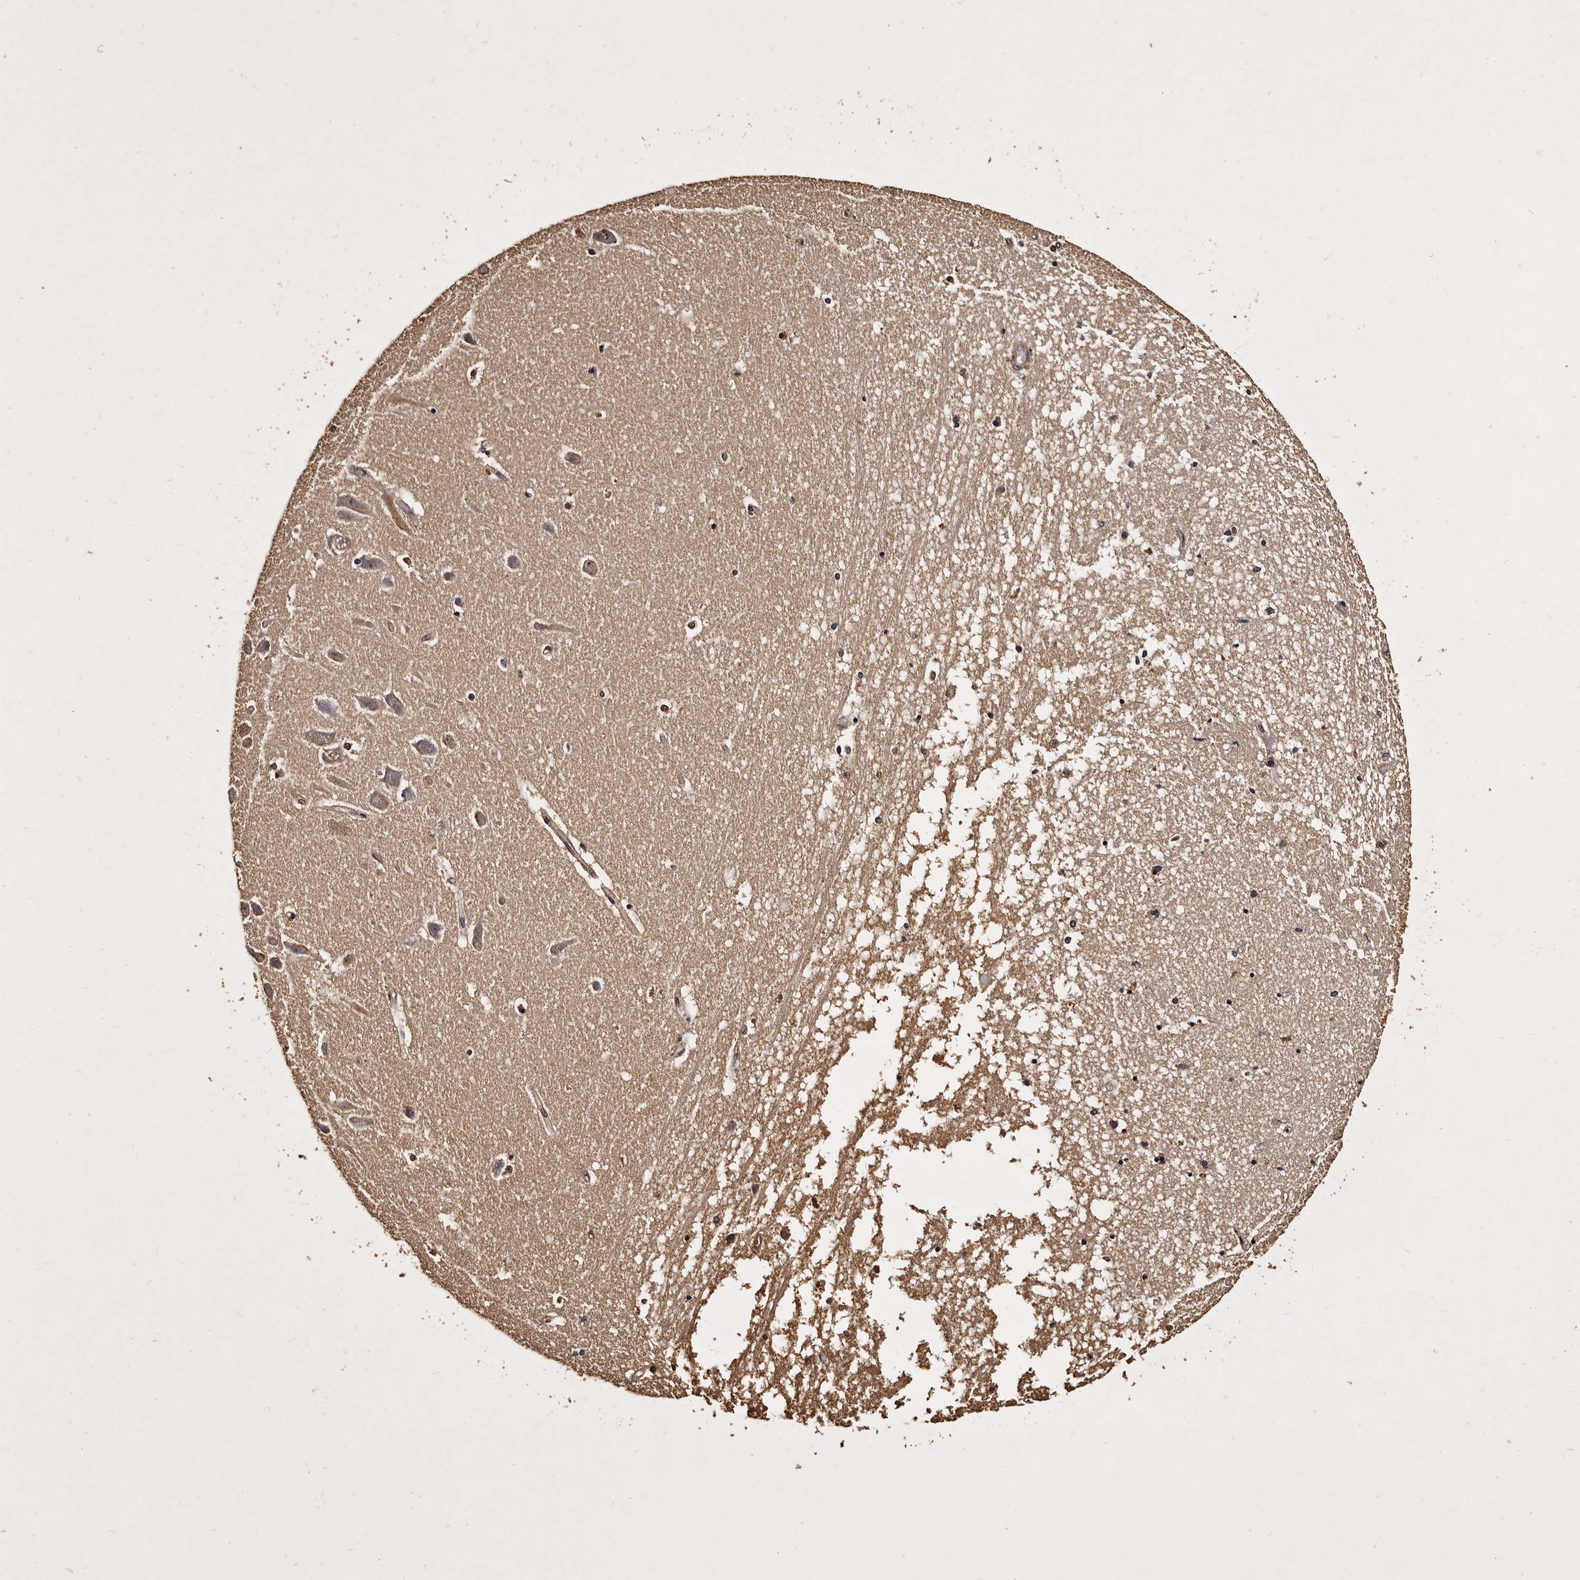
{"staining": {"intensity": "moderate", "quantity": "<25%", "location": "cytoplasmic/membranous"}, "tissue": "hippocampus", "cell_type": "Glial cells", "image_type": "normal", "snomed": [{"axis": "morphology", "description": "Normal tissue, NOS"}, {"axis": "topography", "description": "Hippocampus"}], "caption": "This micrograph exhibits immunohistochemistry staining of normal hippocampus, with low moderate cytoplasmic/membranous positivity in approximately <25% of glial cells.", "gene": "PARS2", "patient": {"sex": "male", "age": 45}}